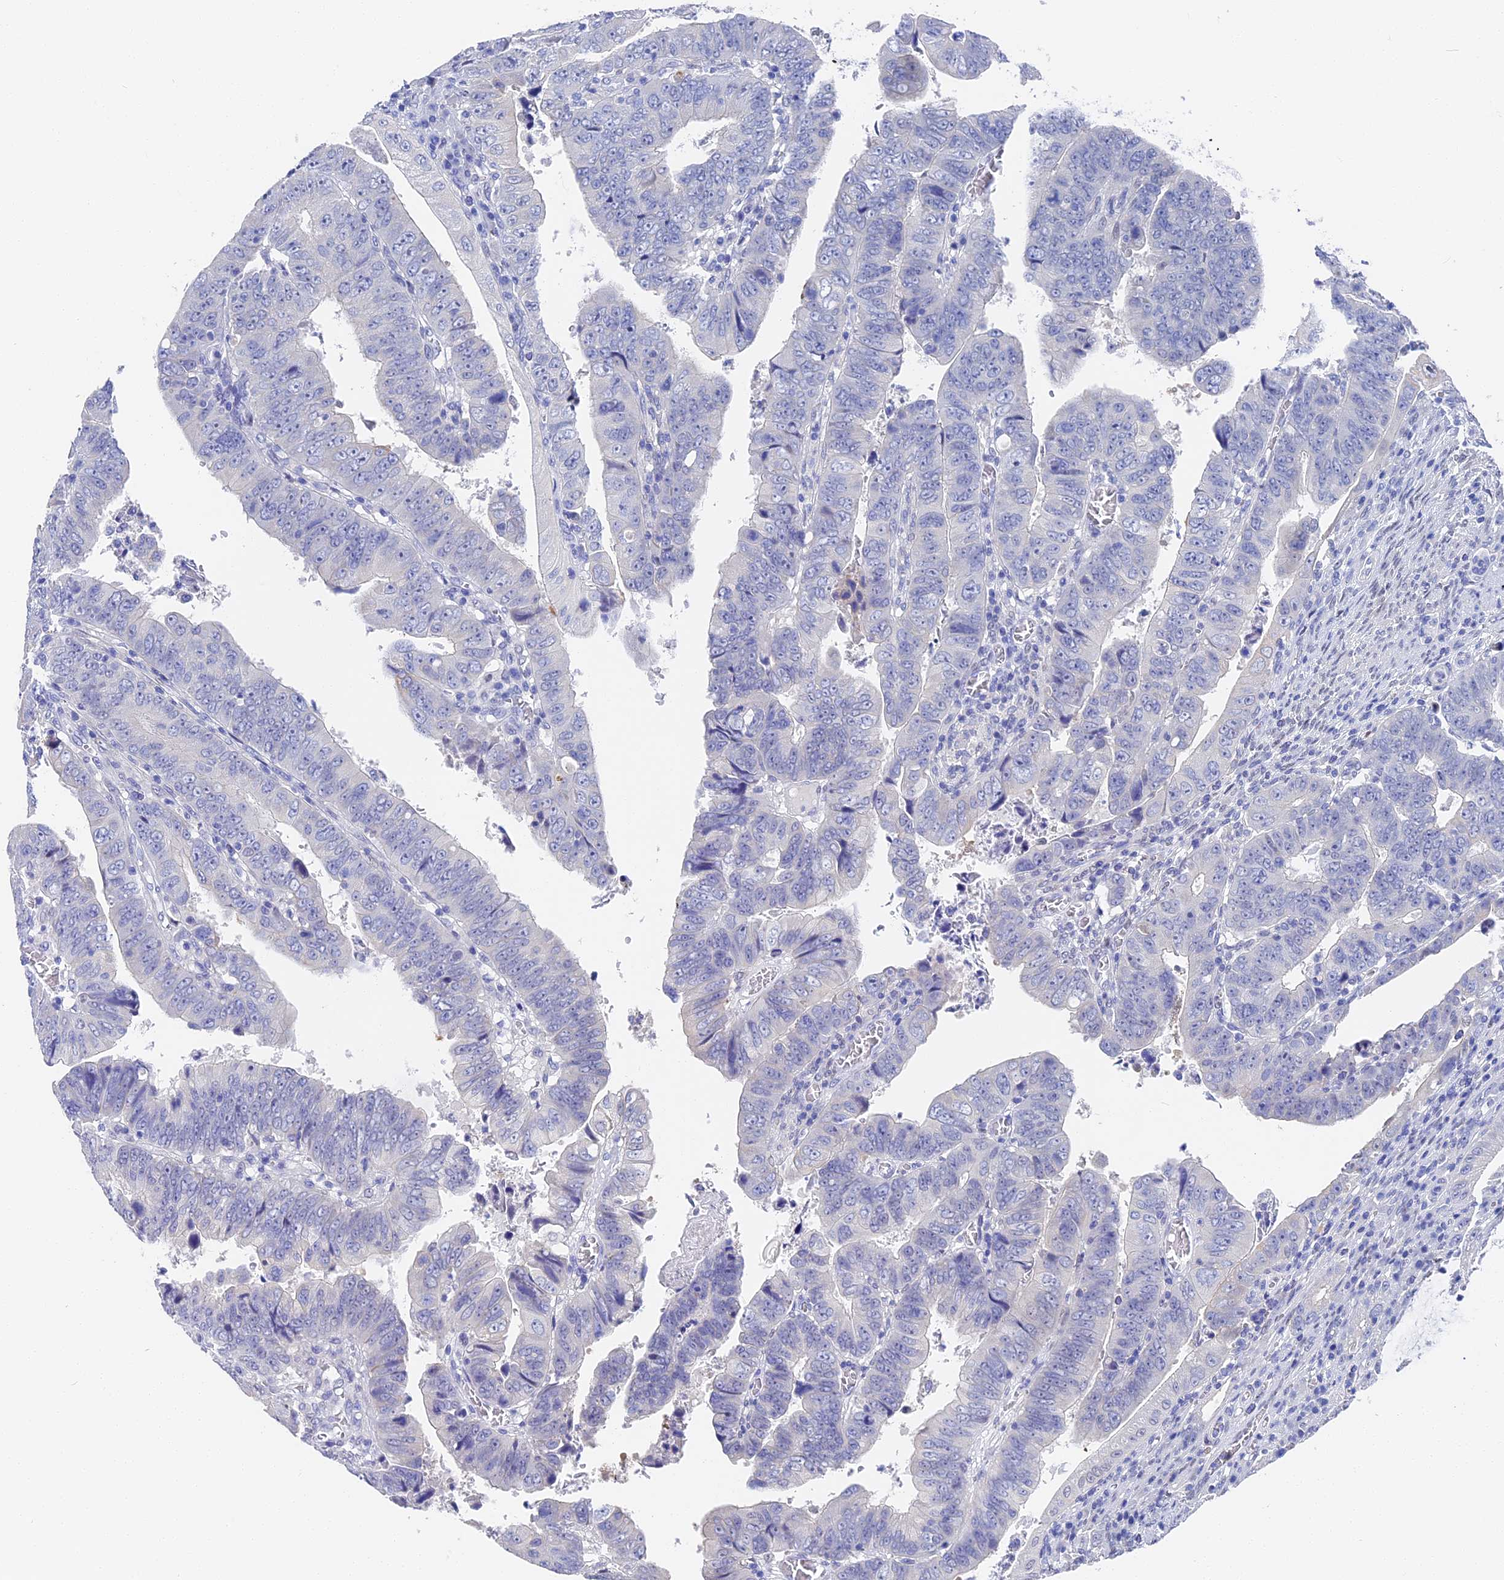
{"staining": {"intensity": "negative", "quantity": "none", "location": "none"}, "tissue": "colorectal cancer", "cell_type": "Tumor cells", "image_type": "cancer", "snomed": [{"axis": "morphology", "description": "Normal tissue, NOS"}, {"axis": "morphology", "description": "Adenocarcinoma, NOS"}, {"axis": "topography", "description": "Rectum"}], "caption": "IHC of human colorectal cancer demonstrates no positivity in tumor cells.", "gene": "VPS33B", "patient": {"sex": "female", "age": 65}}